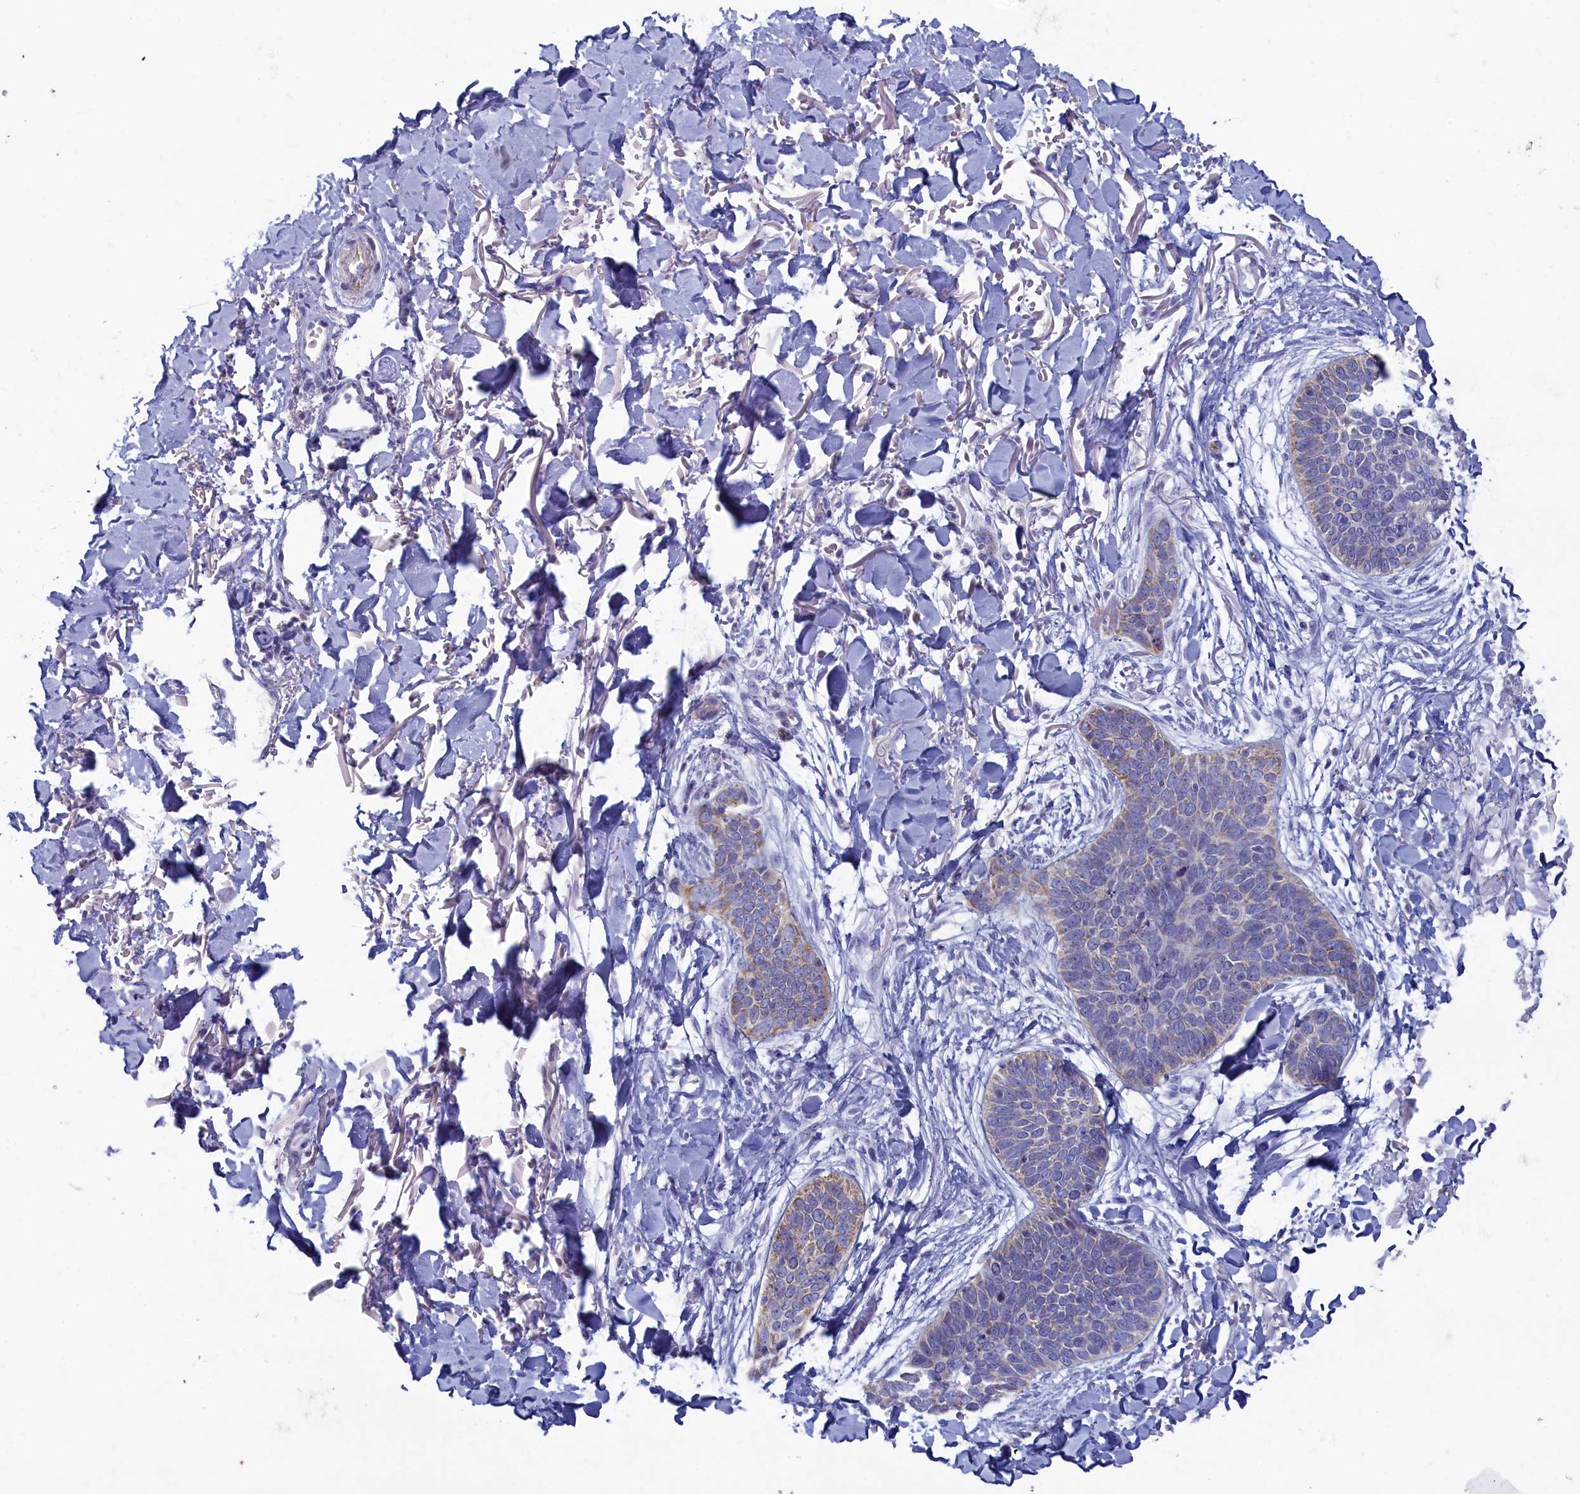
{"staining": {"intensity": "weak", "quantity": "25%-75%", "location": "cytoplasmic/membranous"}, "tissue": "skin cancer", "cell_type": "Tumor cells", "image_type": "cancer", "snomed": [{"axis": "morphology", "description": "Basal cell carcinoma"}, {"axis": "topography", "description": "Skin"}], "caption": "A high-resolution micrograph shows immunohistochemistry staining of skin cancer (basal cell carcinoma), which demonstrates weak cytoplasmic/membranous expression in about 25%-75% of tumor cells.", "gene": "OCIAD2", "patient": {"sex": "male", "age": 85}}